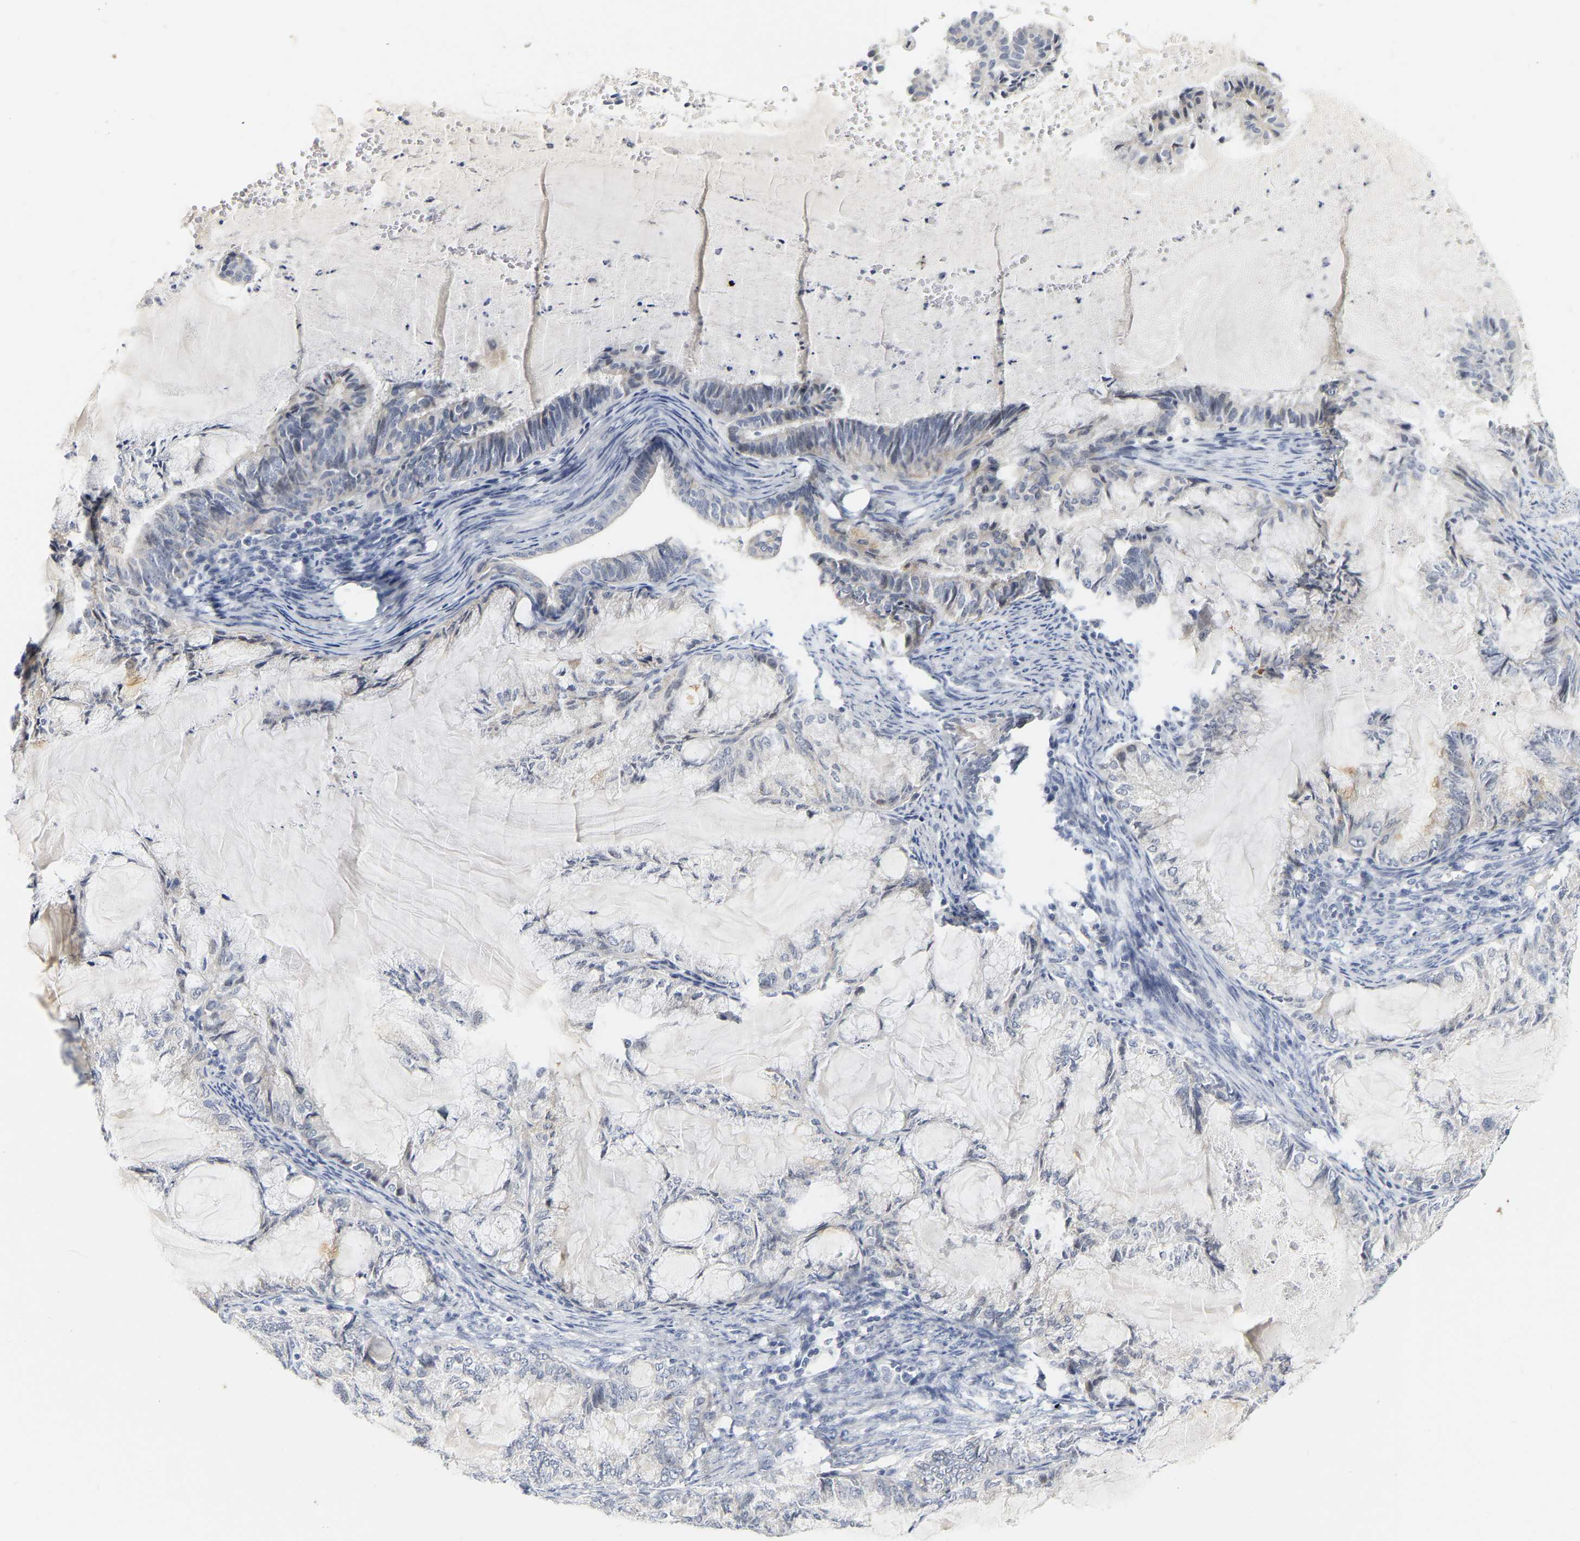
{"staining": {"intensity": "negative", "quantity": "none", "location": "none"}, "tissue": "endometrial cancer", "cell_type": "Tumor cells", "image_type": "cancer", "snomed": [{"axis": "morphology", "description": "Adenocarcinoma, NOS"}, {"axis": "topography", "description": "Endometrium"}], "caption": "Endometrial cancer (adenocarcinoma) was stained to show a protein in brown. There is no significant staining in tumor cells.", "gene": "KRT76", "patient": {"sex": "female", "age": 86}}